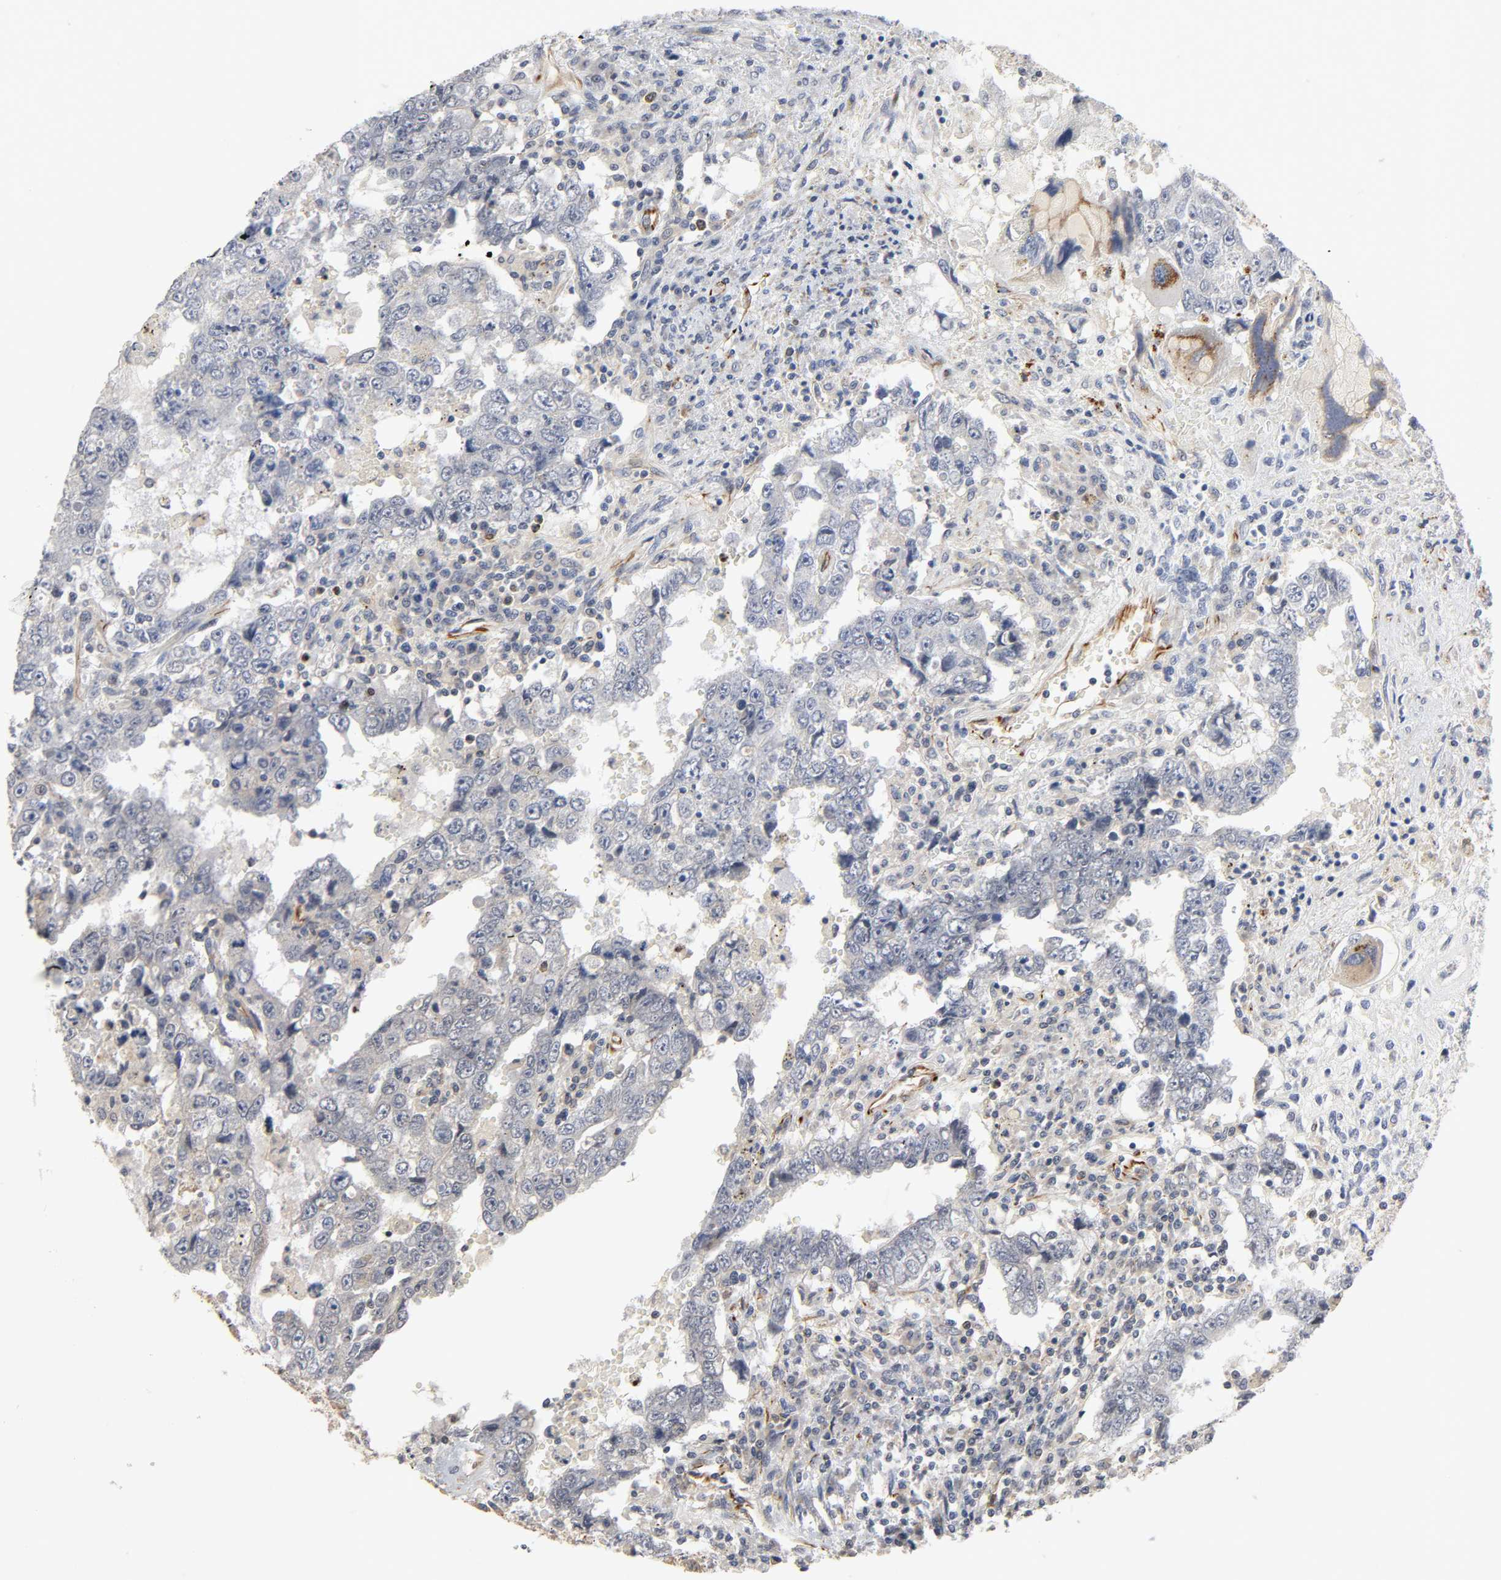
{"staining": {"intensity": "weak", "quantity": "<25%", "location": "cytoplasmic/membranous"}, "tissue": "testis cancer", "cell_type": "Tumor cells", "image_type": "cancer", "snomed": [{"axis": "morphology", "description": "Carcinoma, Embryonal, NOS"}, {"axis": "topography", "description": "Testis"}], "caption": "The histopathology image shows no staining of tumor cells in testis embryonal carcinoma.", "gene": "REEP6", "patient": {"sex": "male", "age": 26}}